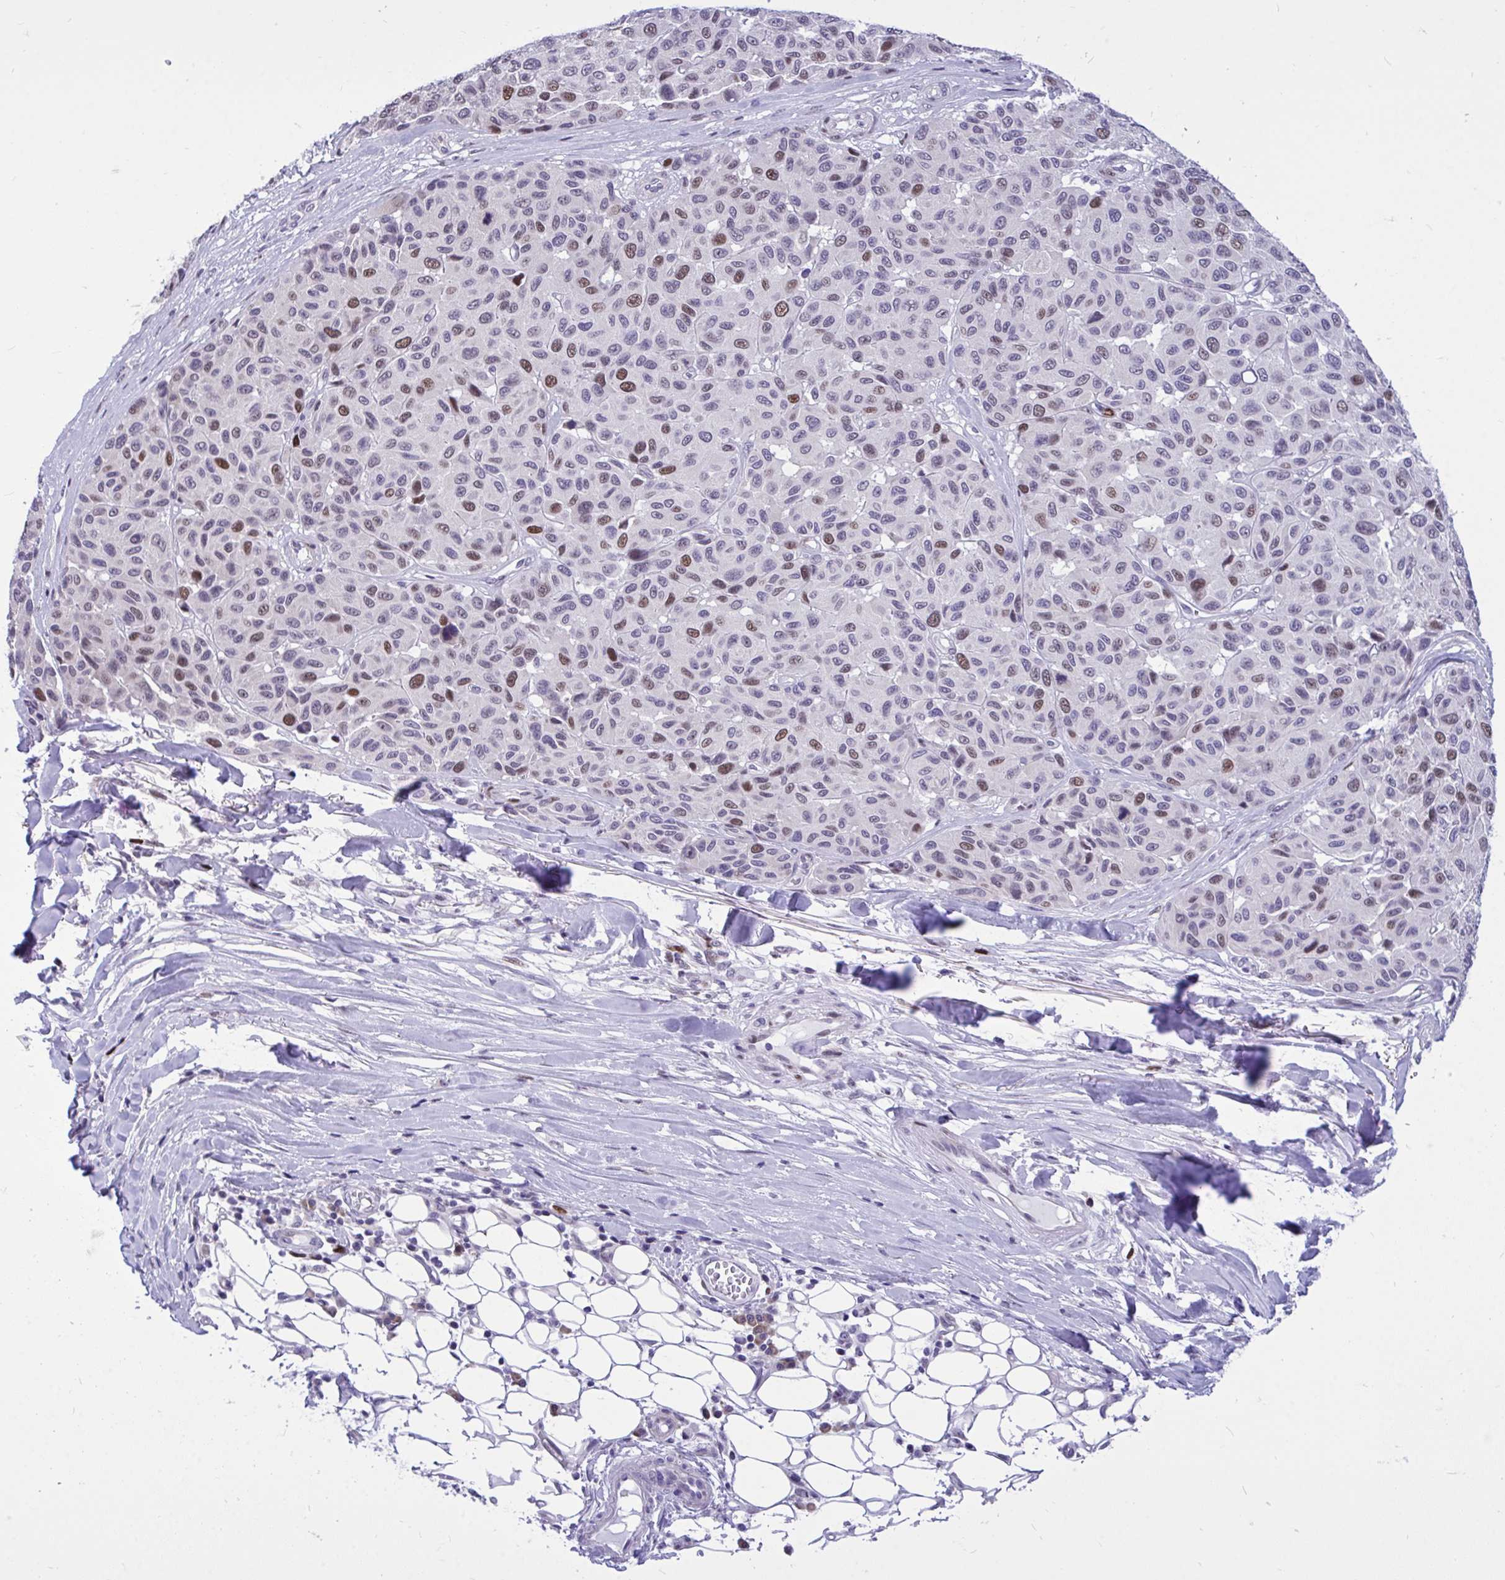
{"staining": {"intensity": "moderate", "quantity": "25%-75%", "location": "nuclear"}, "tissue": "melanoma", "cell_type": "Tumor cells", "image_type": "cancer", "snomed": [{"axis": "morphology", "description": "Malignant melanoma, NOS"}, {"axis": "topography", "description": "Skin"}], "caption": "Immunohistochemistry (IHC) histopathology image of neoplastic tissue: malignant melanoma stained using immunohistochemistry (IHC) exhibits medium levels of moderate protein expression localized specifically in the nuclear of tumor cells, appearing as a nuclear brown color.", "gene": "C1QL2", "patient": {"sex": "female", "age": 66}}